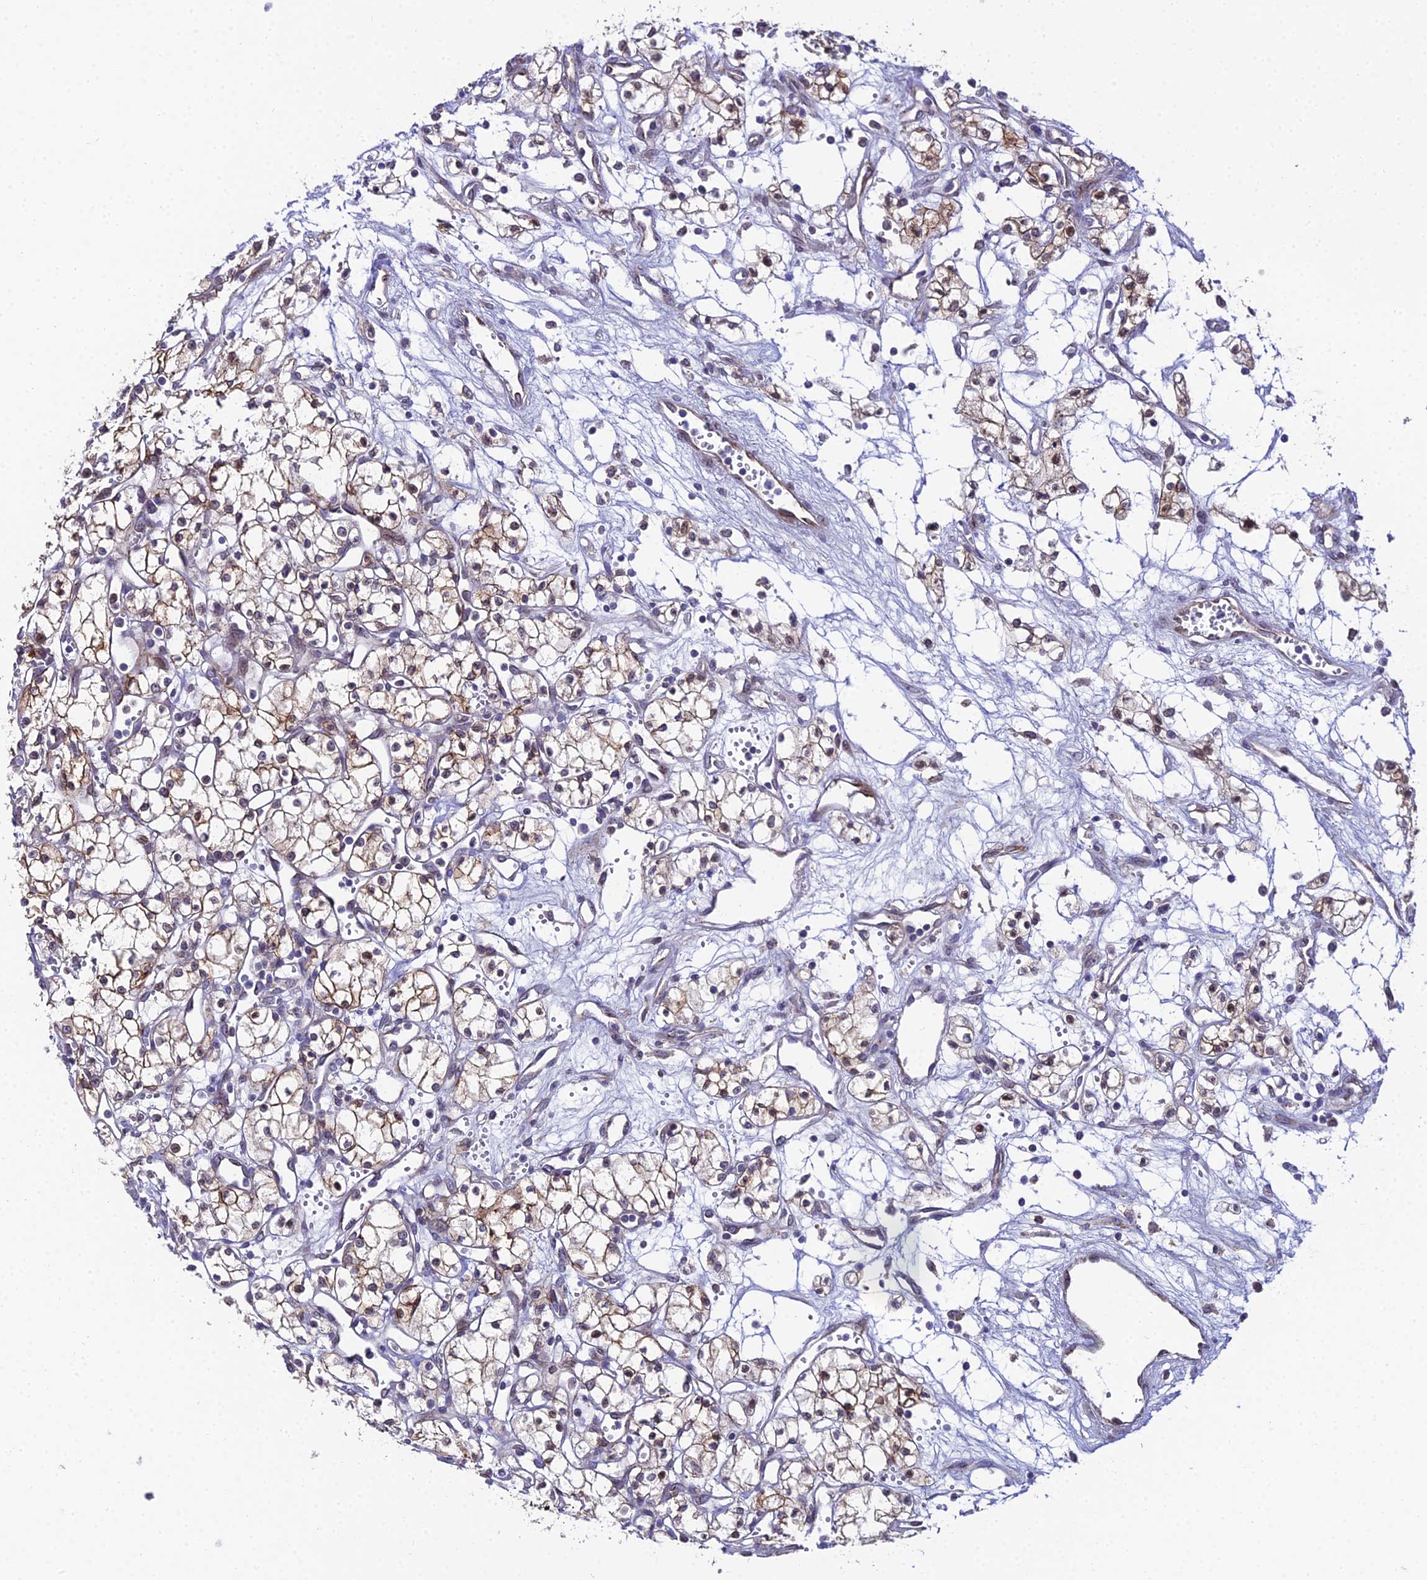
{"staining": {"intensity": "moderate", "quantity": "25%-75%", "location": "cytoplasmic/membranous,nuclear"}, "tissue": "renal cancer", "cell_type": "Tumor cells", "image_type": "cancer", "snomed": [{"axis": "morphology", "description": "Adenocarcinoma, NOS"}, {"axis": "topography", "description": "Kidney"}], "caption": "This histopathology image exhibits immunohistochemistry (IHC) staining of renal cancer (adenocarcinoma), with medium moderate cytoplasmic/membranous and nuclear expression in about 25%-75% of tumor cells.", "gene": "DDX19A", "patient": {"sex": "male", "age": 59}}